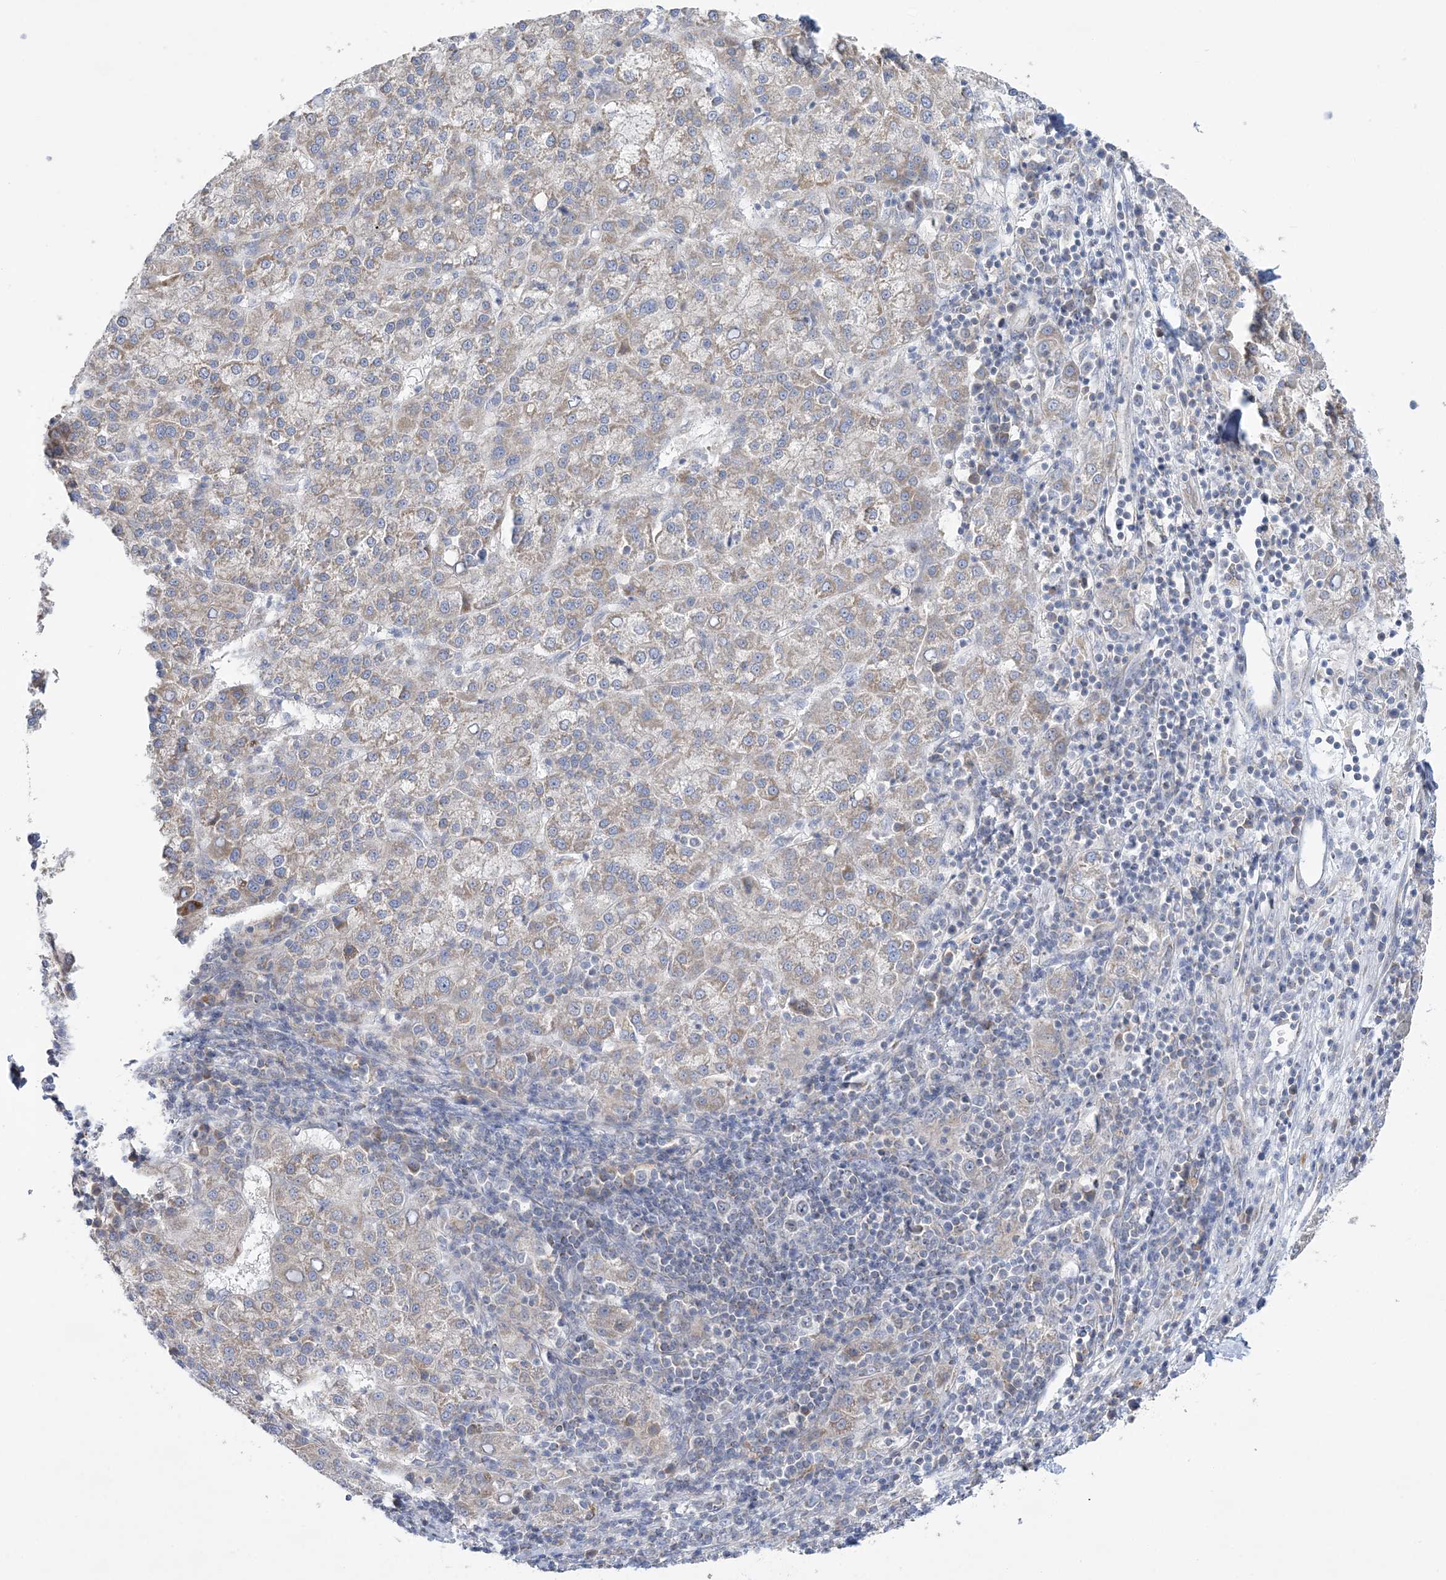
{"staining": {"intensity": "weak", "quantity": "<25%", "location": "cytoplasmic/membranous"}, "tissue": "liver cancer", "cell_type": "Tumor cells", "image_type": "cancer", "snomed": [{"axis": "morphology", "description": "Carcinoma, Hepatocellular, NOS"}, {"axis": "topography", "description": "Liver"}], "caption": "The image exhibits no staining of tumor cells in liver cancer.", "gene": "MMADHC", "patient": {"sex": "female", "age": 58}}